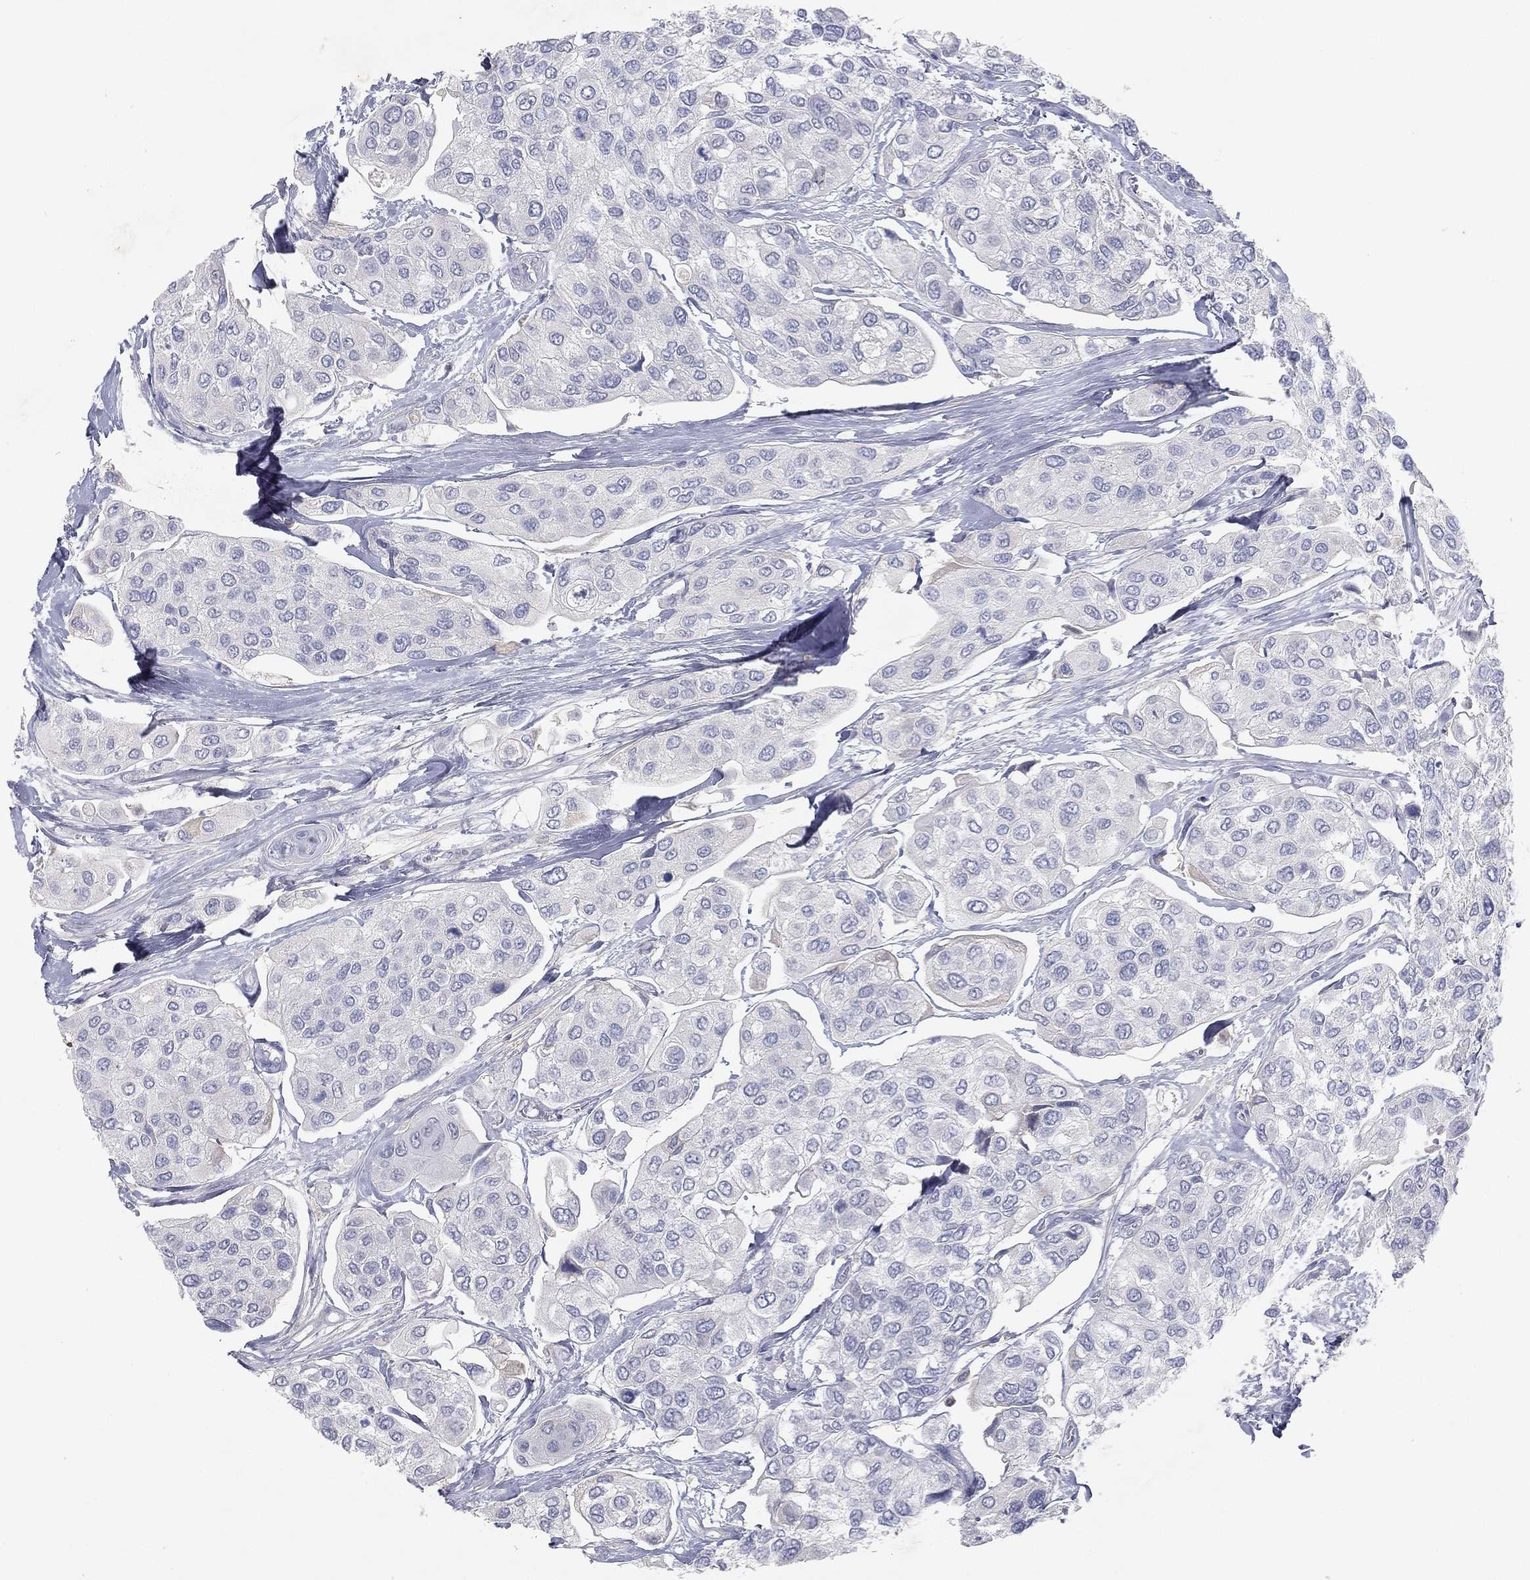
{"staining": {"intensity": "negative", "quantity": "none", "location": "none"}, "tissue": "urothelial cancer", "cell_type": "Tumor cells", "image_type": "cancer", "snomed": [{"axis": "morphology", "description": "Urothelial carcinoma, High grade"}, {"axis": "topography", "description": "Urinary bladder"}], "caption": "Human high-grade urothelial carcinoma stained for a protein using IHC shows no staining in tumor cells.", "gene": "CPT1B", "patient": {"sex": "male", "age": 77}}